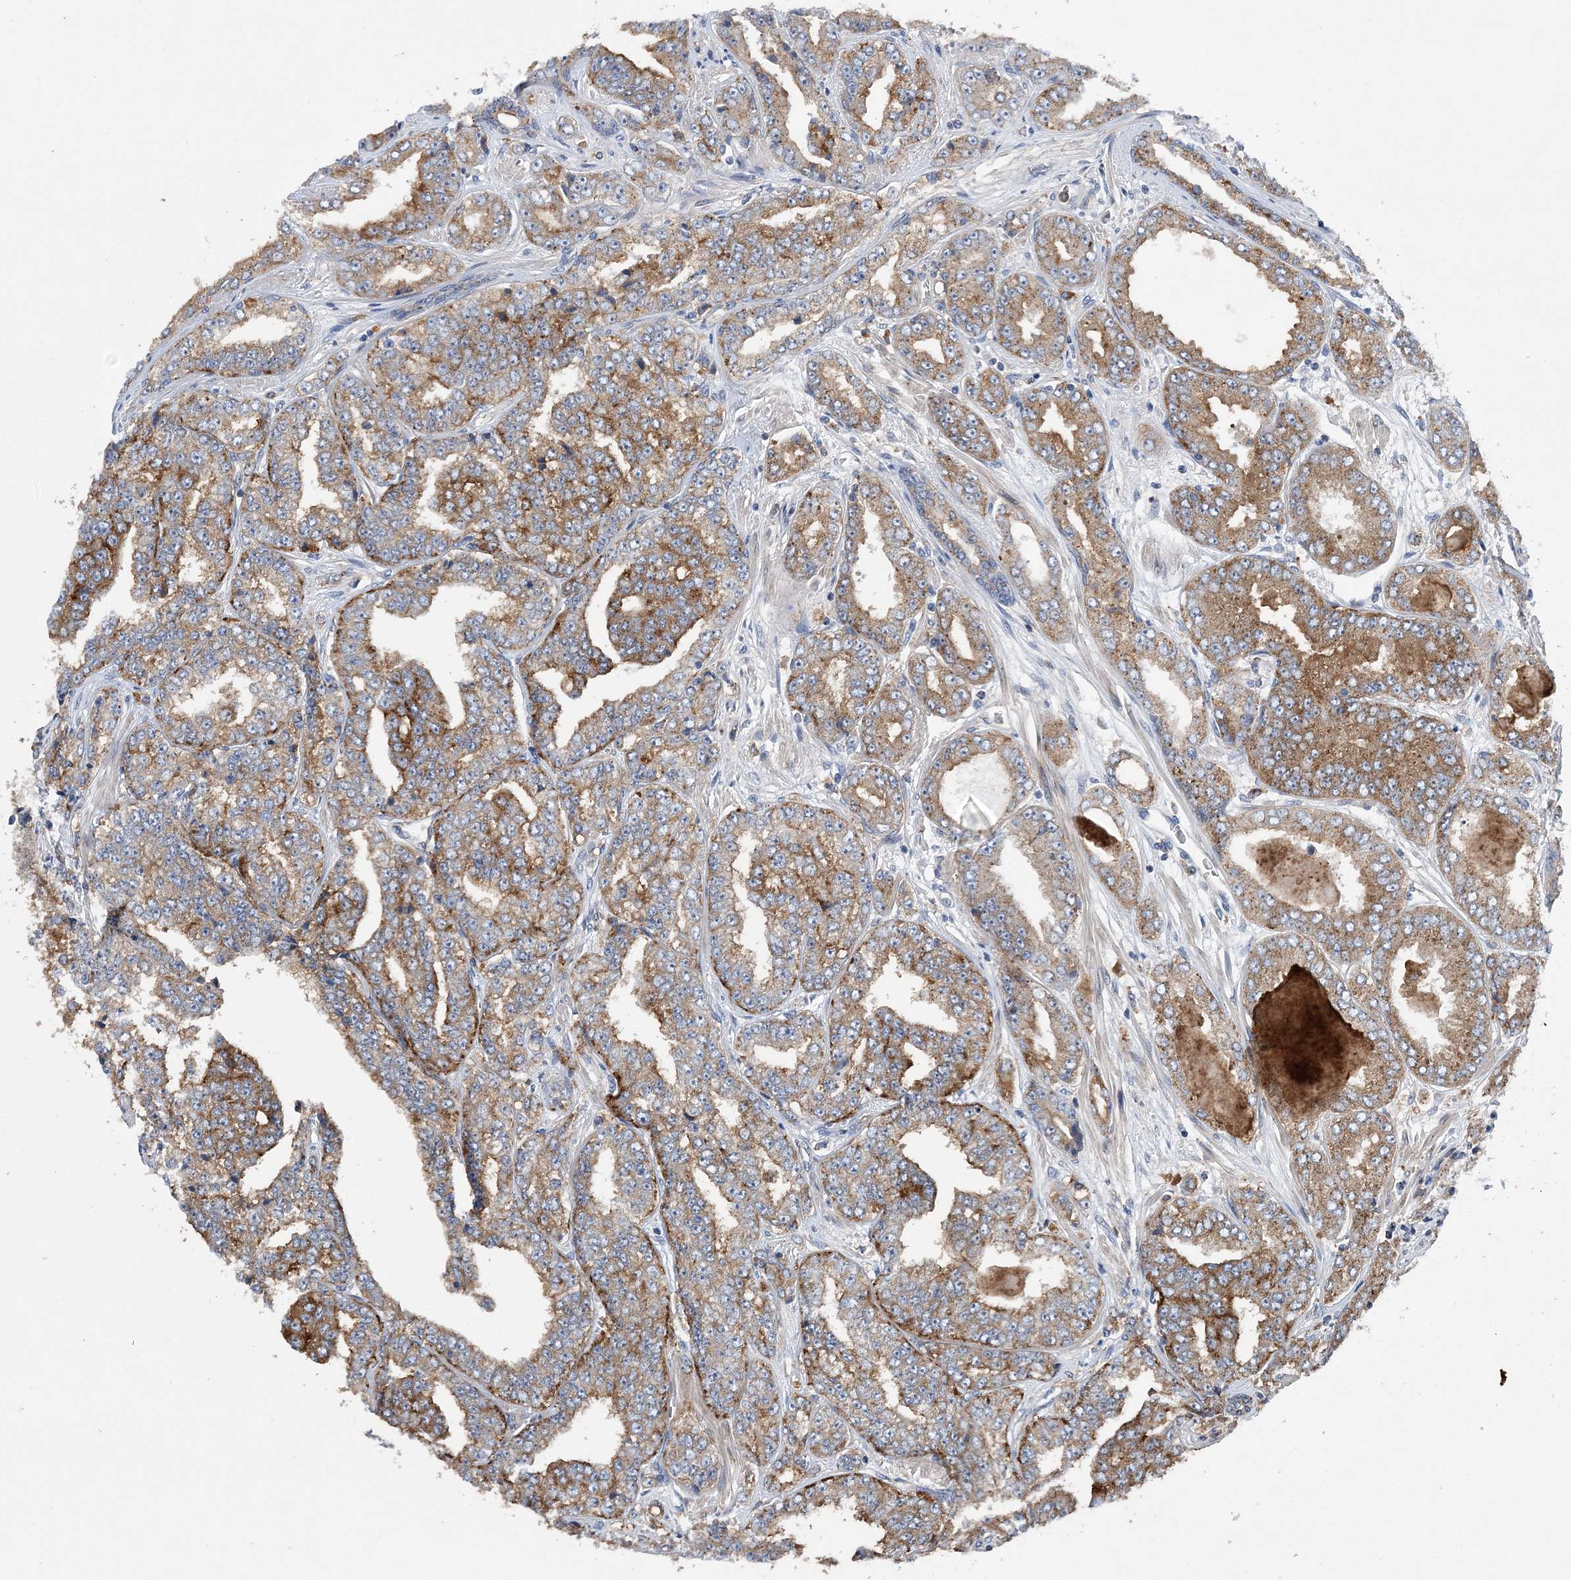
{"staining": {"intensity": "moderate", "quantity": ">75%", "location": "cytoplasmic/membranous"}, "tissue": "prostate cancer", "cell_type": "Tumor cells", "image_type": "cancer", "snomed": [{"axis": "morphology", "description": "Adenocarcinoma, High grade"}, {"axis": "topography", "description": "Prostate"}], "caption": "The immunohistochemical stain labels moderate cytoplasmic/membranous expression in tumor cells of adenocarcinoma (high-grade) (prostate) tissue.", "gene": "PTTG1IP", "patient": {"sex": "male", "age": 71}}